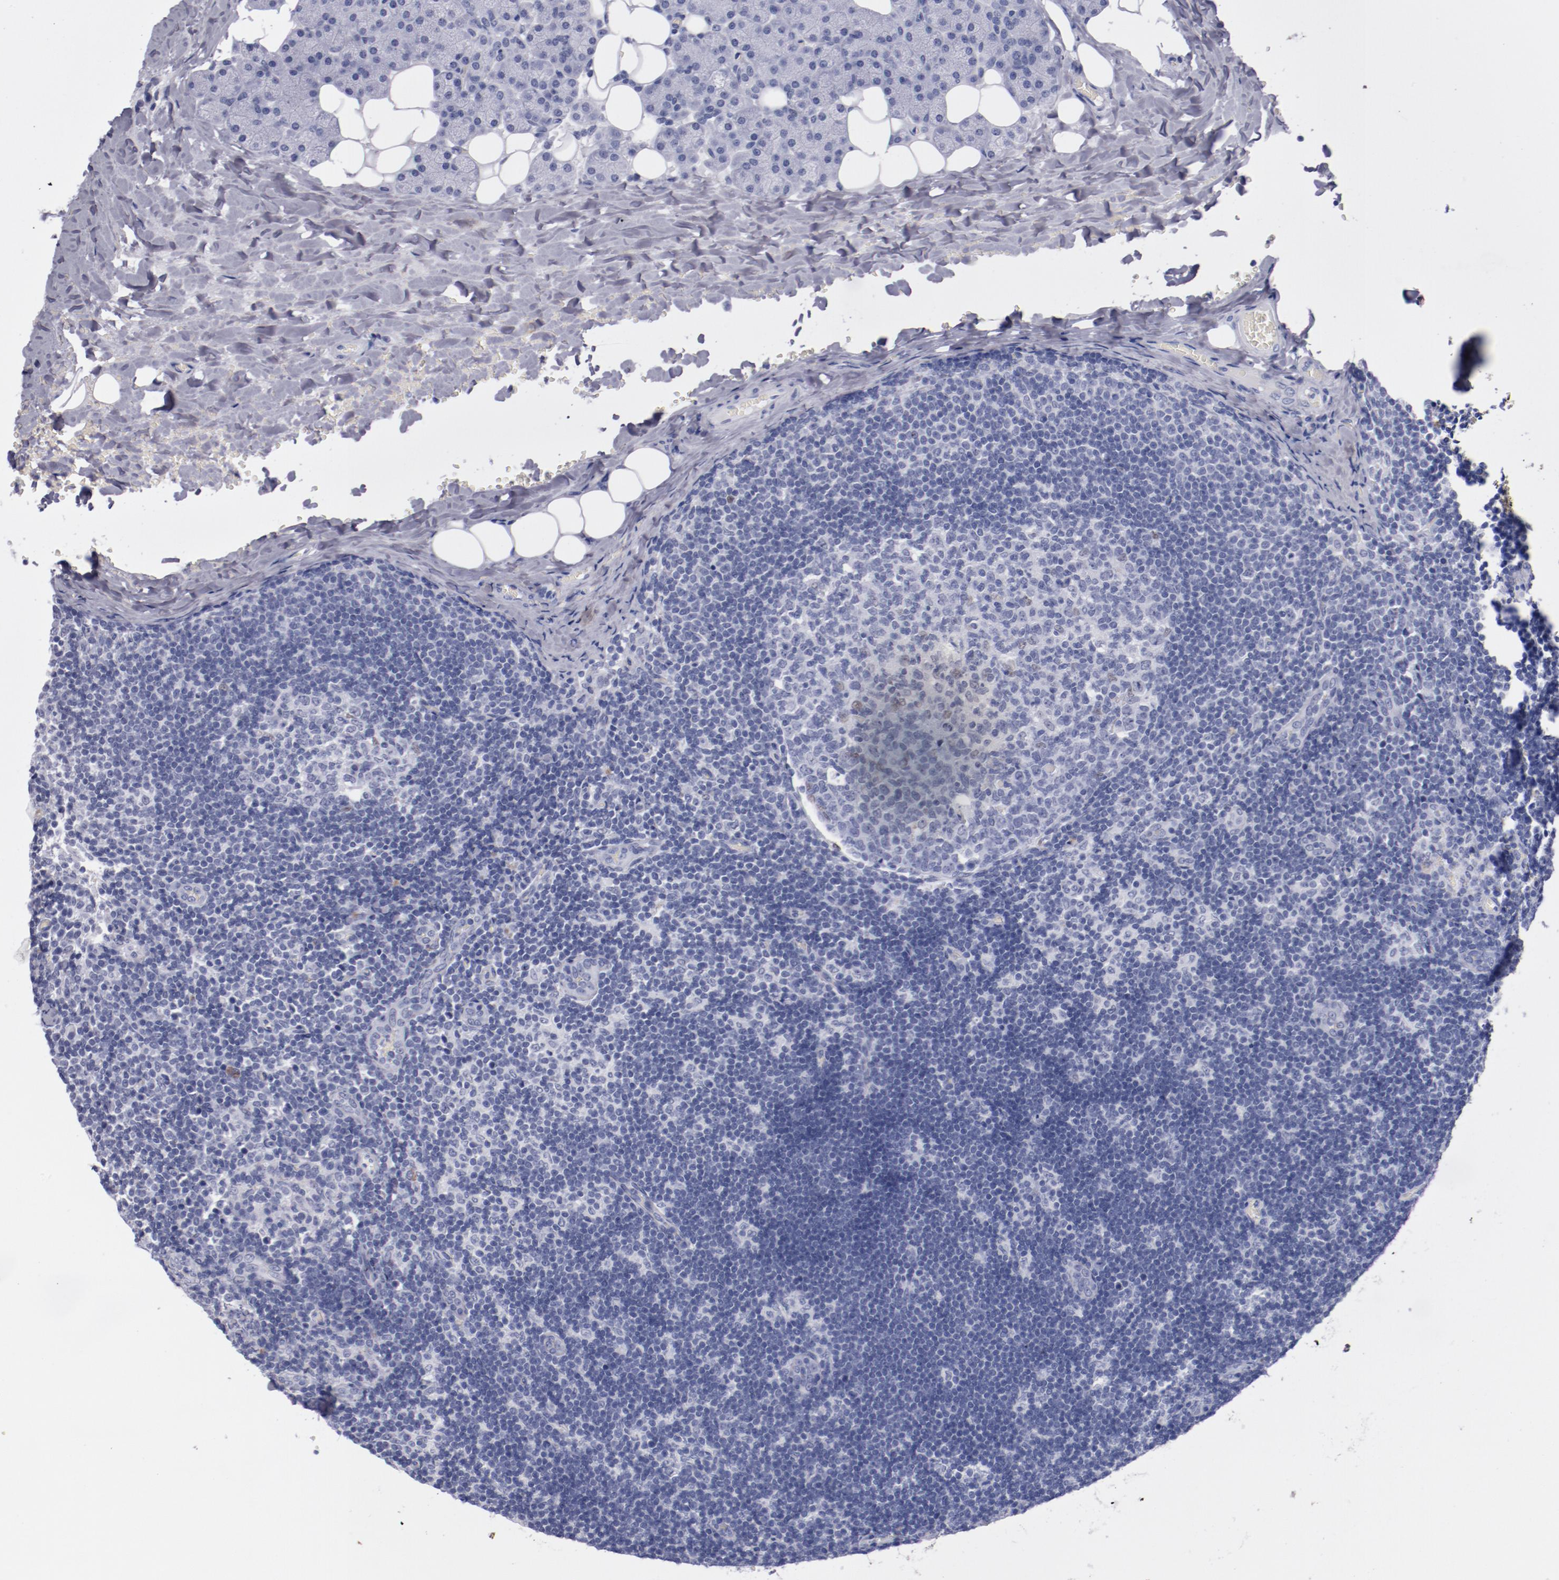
{"staining": {"intensity": "weak", "quantity": "<25%", "location": "nuclear"}, "tissue": "lymph node", "cell_type": "Germinal center cells", "image_type": "normal", "snomed": [{"axis": "morphology", "description": "Normal tissue, NOS"}, {"axis": "topography", "description": "Lymph node"}, {"axis": "topography", "description": "Salivary gland"}], "caption": "Protein analysis of unremarkable lymph node displays no significant positivity in germinal center cells. (Brightfield microscopy of DAB (3,3'-diaminobenzidine) IHC at high magnification).", "gene": "HNF1B", "patient": {"sex": "male", "age": 8}}